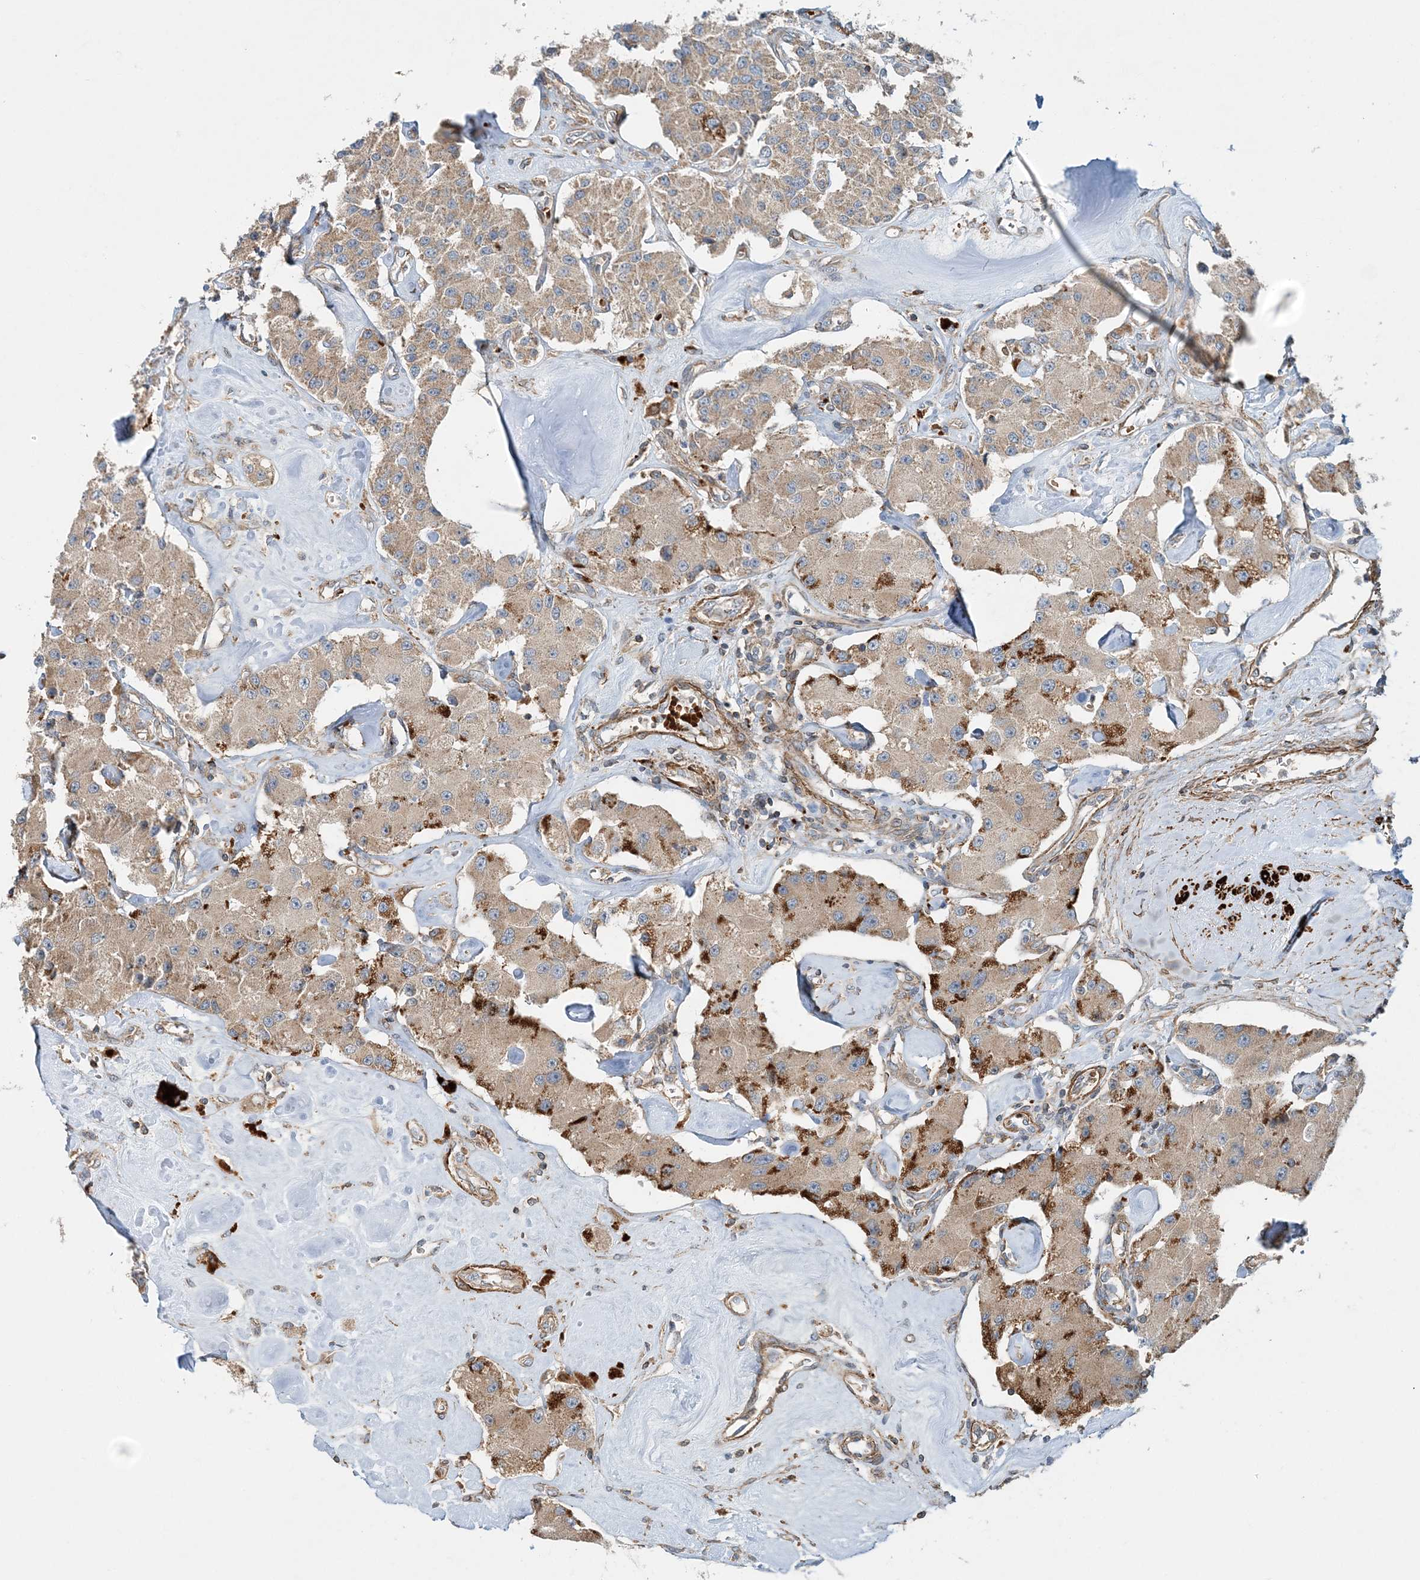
{"staining": {"intensity": "moderate", "quantity": ">75%", "location": "cytoplasmic/membranous"}, "tissue": "carcinoid", "cell_type": "Tumor cells", "image_type": "cancer", "snomed": [{"axis": "morphology", "description": "Carcinoid, malignant, NOS"}, {"axis": "topography", "description": "Pancreas"}], "caption": "Immunohistochemistry (IHC) (DAB (3,3'-diaminobenzidine)) staining of human carcinoid (malignant) reveals moderate cytoplasmic/membranous protein expression in about >75% of tumor cells.", "gene": "TTI1", "patient": {"sex": "male", "age": 41}}